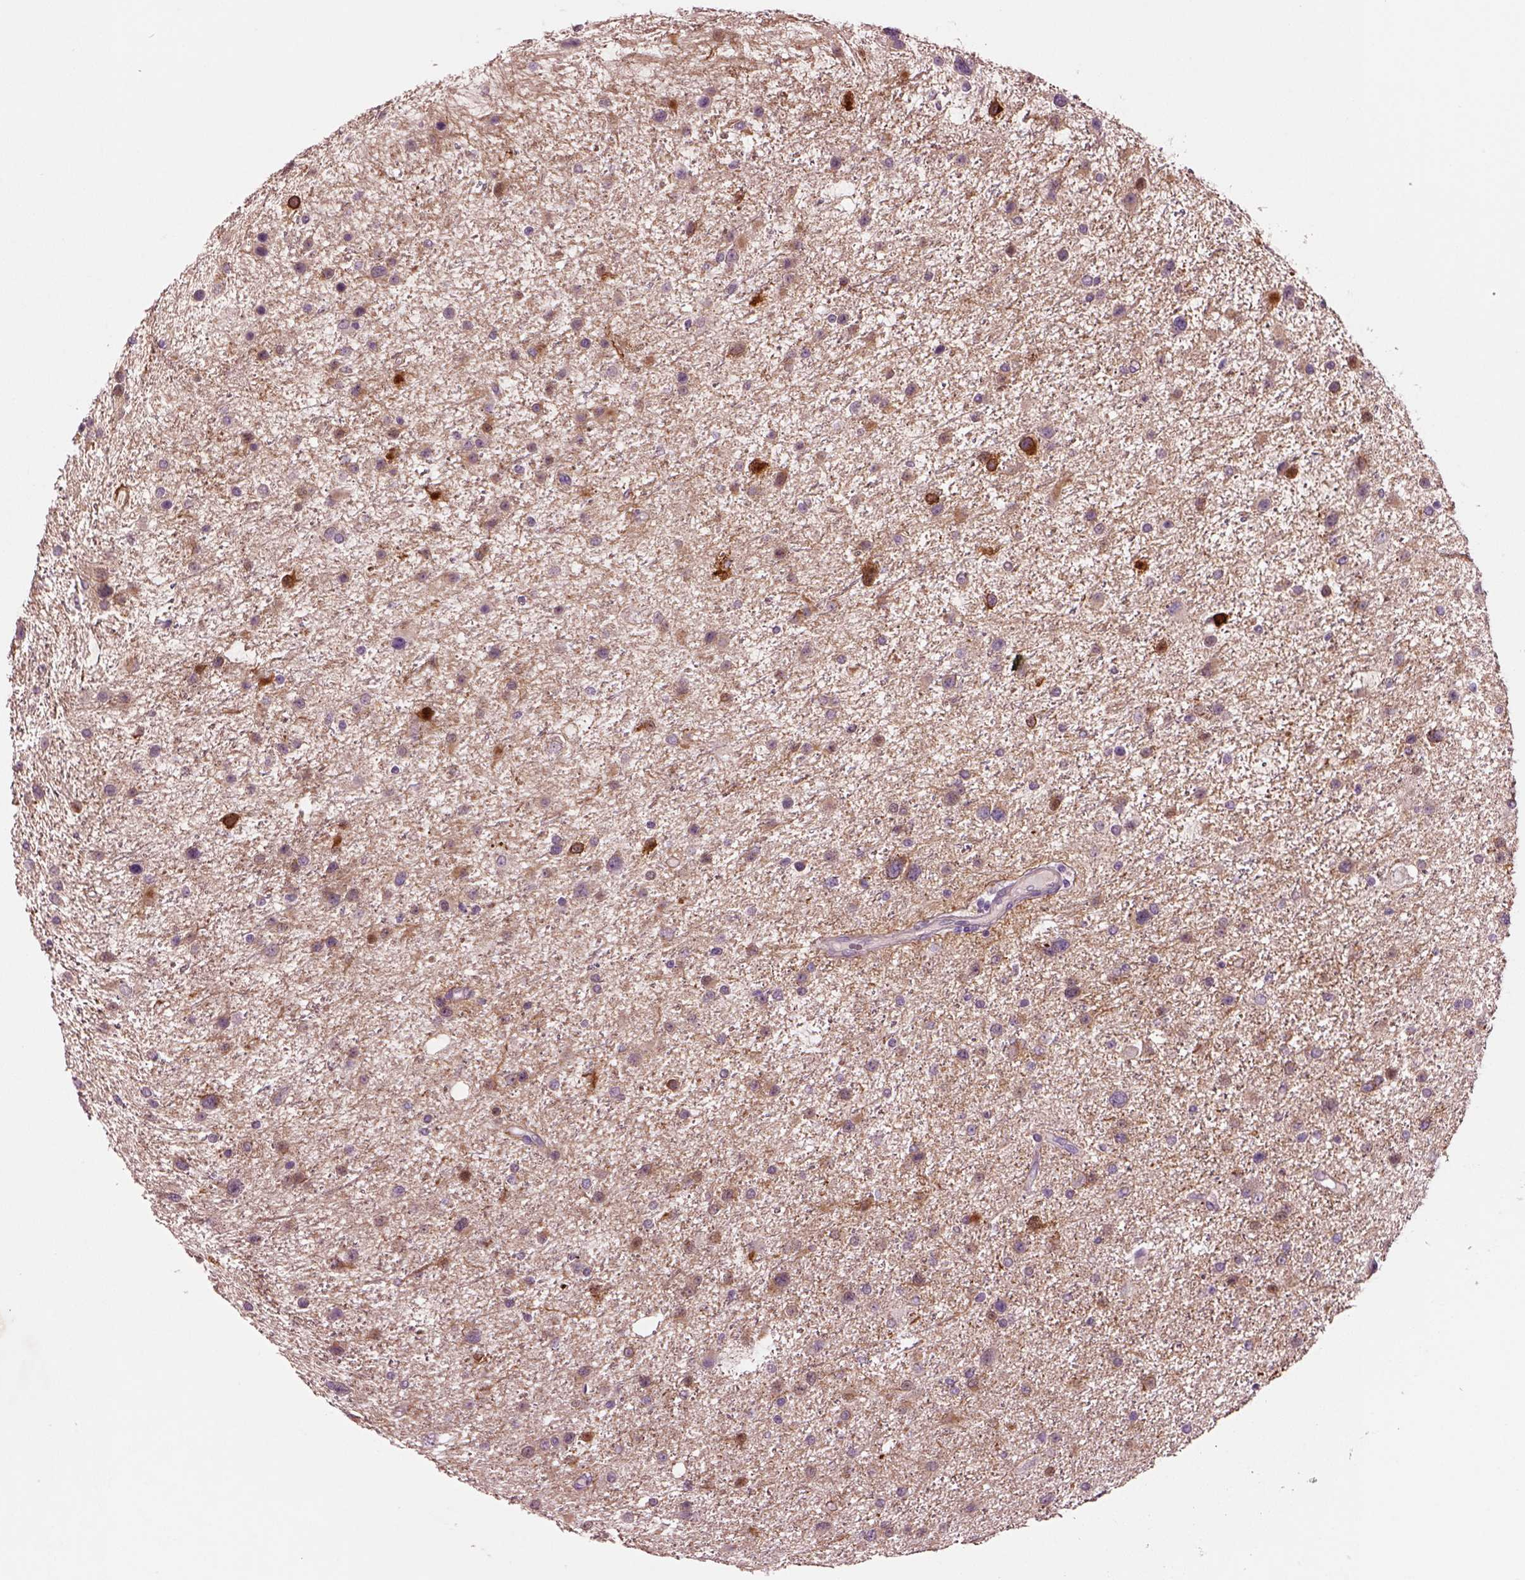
{"staining": {"intensity": "moderate", "quantity": "<25%", "location": "cytoplasmic/membranous"}, "tissue": "glioma", "cell_type": "Tumor cells", "image_type": "cancer", "snomed": [{"axis": "morphology", "description": "Glioma, malignant, Low grade"}, {"axis": "topography", "description": "Brain"}], "caption": "High-power microscopy captured an immunohistochemistry histopathology image of glioma, revealing moderate cytoplasmic/membranous expression in about <25% of tumor cells.", "gene": "PLPP7", "patient": {"sex": "female", "age": 32}}